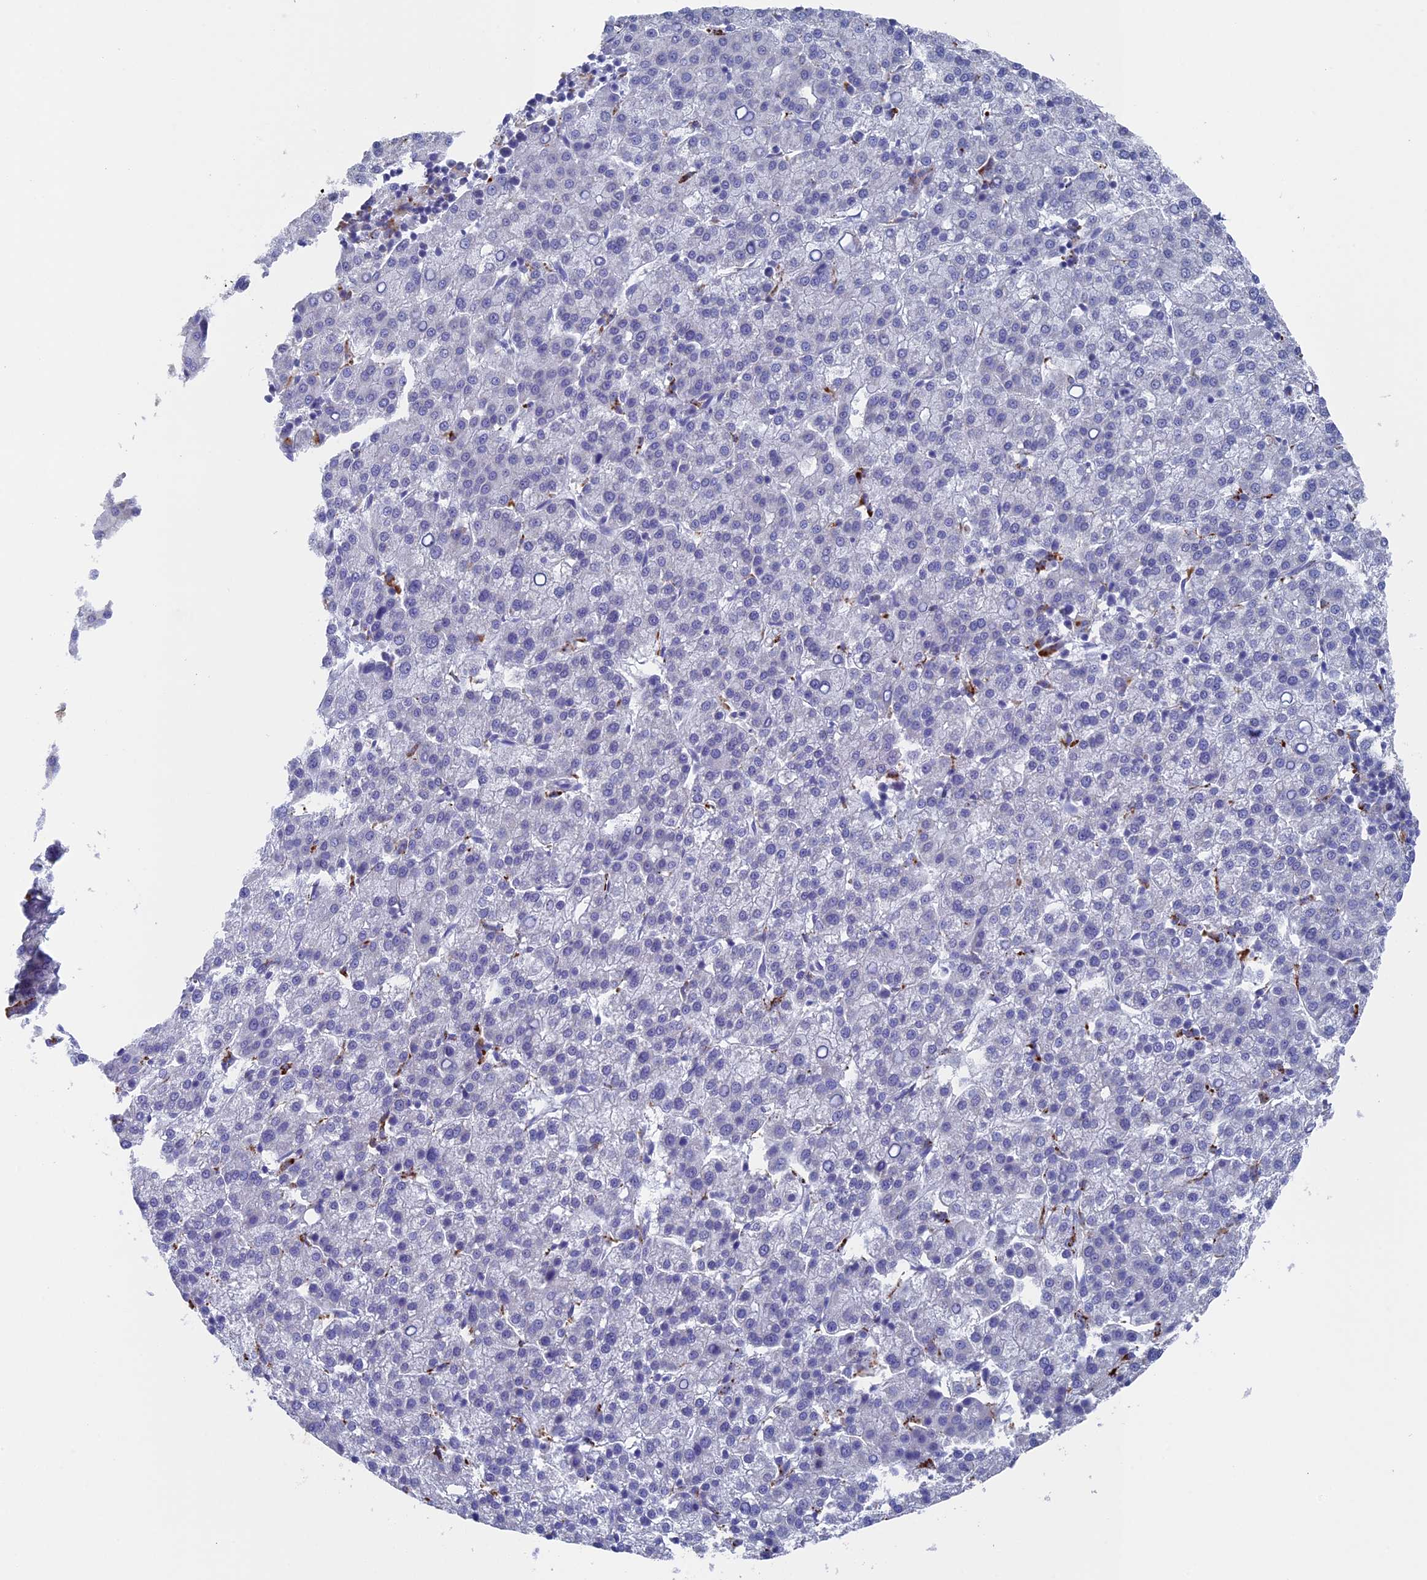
{"staining": {"intensity": "negative", "quantity": "none", "location": "none"}, "tissue": "liver cancer", "cell_type": "Tumor cells", "image_type": "cancer", "snomed": [{"axis": "morphology", "description": "Carcinoma, Hepatocellular, NOS"}, {"axis": "topography", "description": "Liver"}], "caption": "This is an immunohistochemistry (IHC) micrograph of human liver cancer (hepatocellular carcinoma). There is no expression in tumor cells.", "gene": "SMG9", "patient": {"sex": "female", "age": 58}}